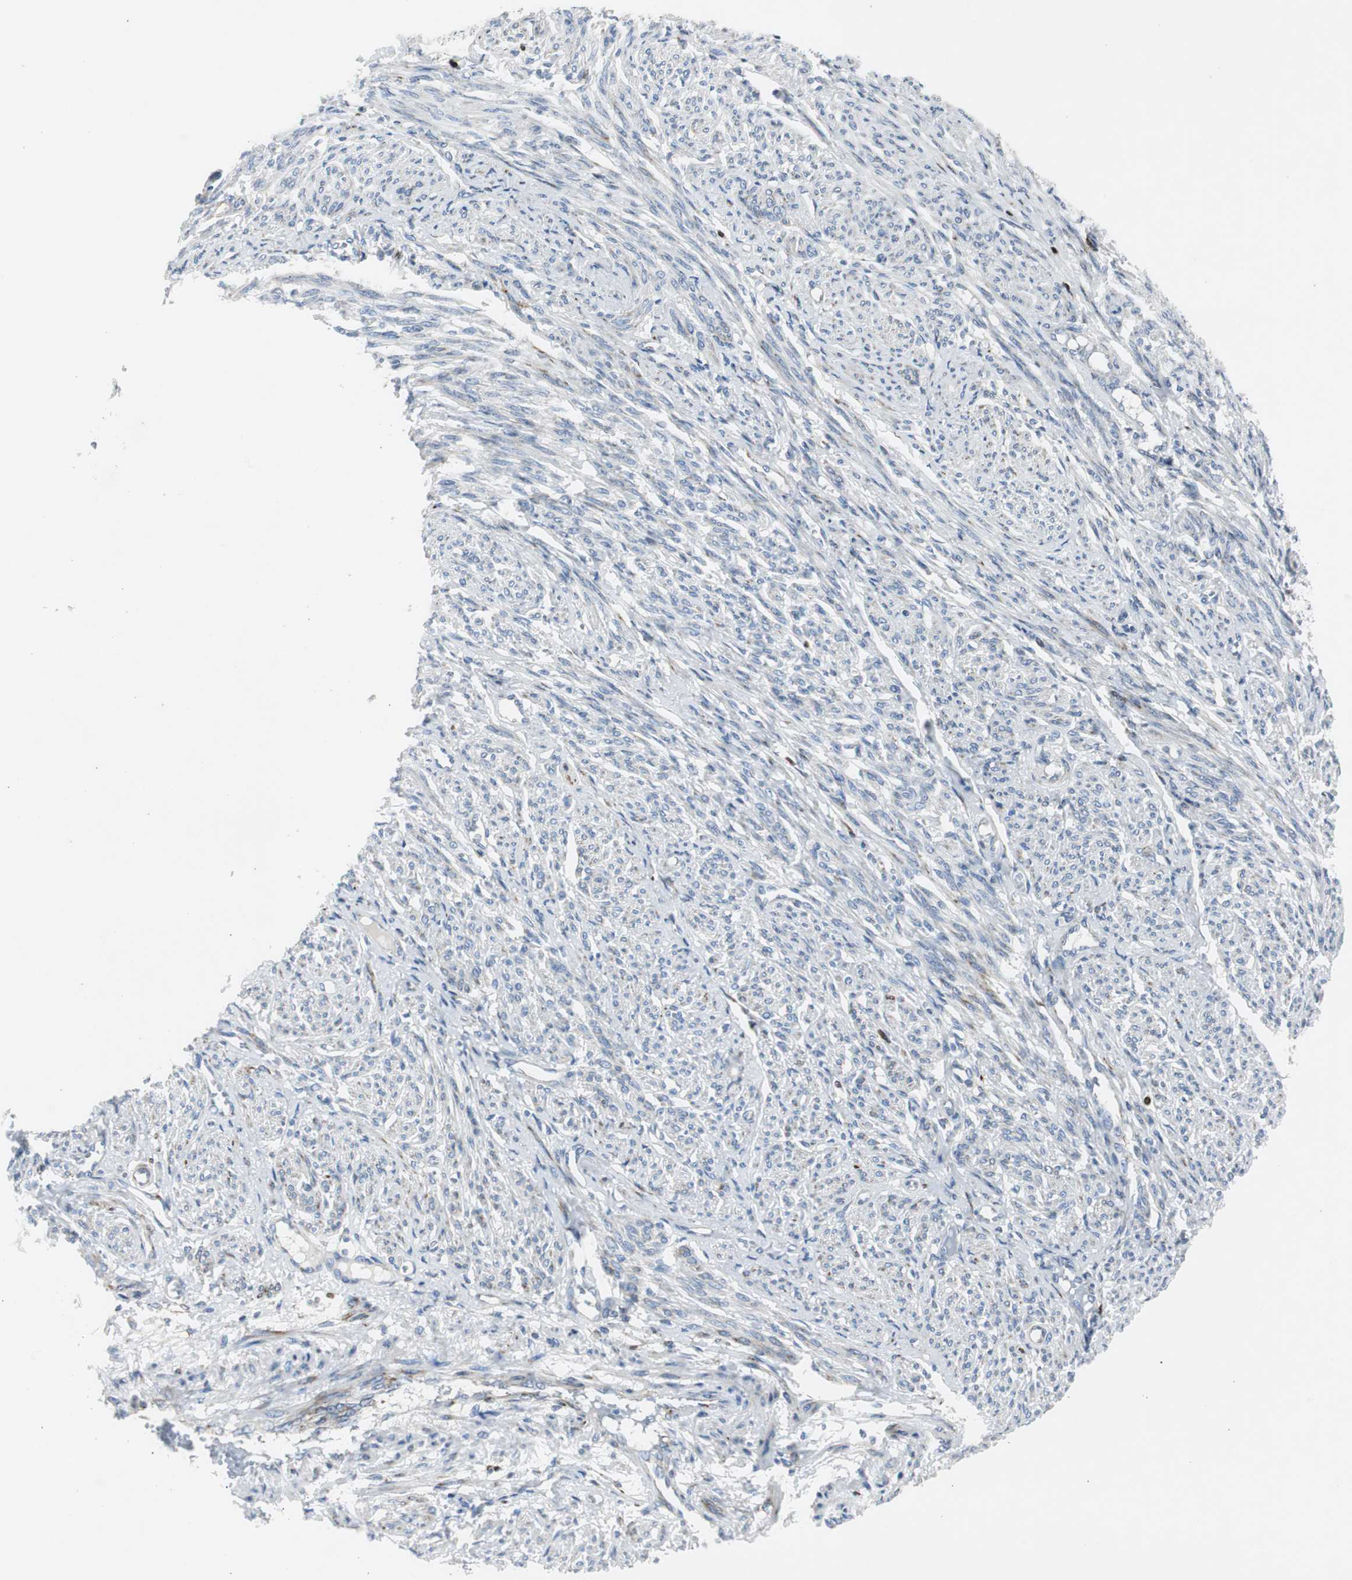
{"staining": {"intensity": "weak", "quantity": "25%-75%", "location": "cytoplasmic/membranous"}, "tissue": "smooth muscle", "cell_type": "Smooth muscle cells", "image_type": "normal", "snomed": [{"axis": "morphology", "description": "Normal tissue, NOS"}, {"axis": "topography", "description": "Smooth muscle"}], "caption": "Immunohistochemistry (IHC) (DAB) staining of normal human smooth muscle reveals weak cytoplasmic/membranous protein positivity in about 25%-75% of smooth muscle cells. (Brightfield microscopy of DAB IHC at high magnification).", "gene": "BBC3", "patient": {"sex": "female", "age": 65}}